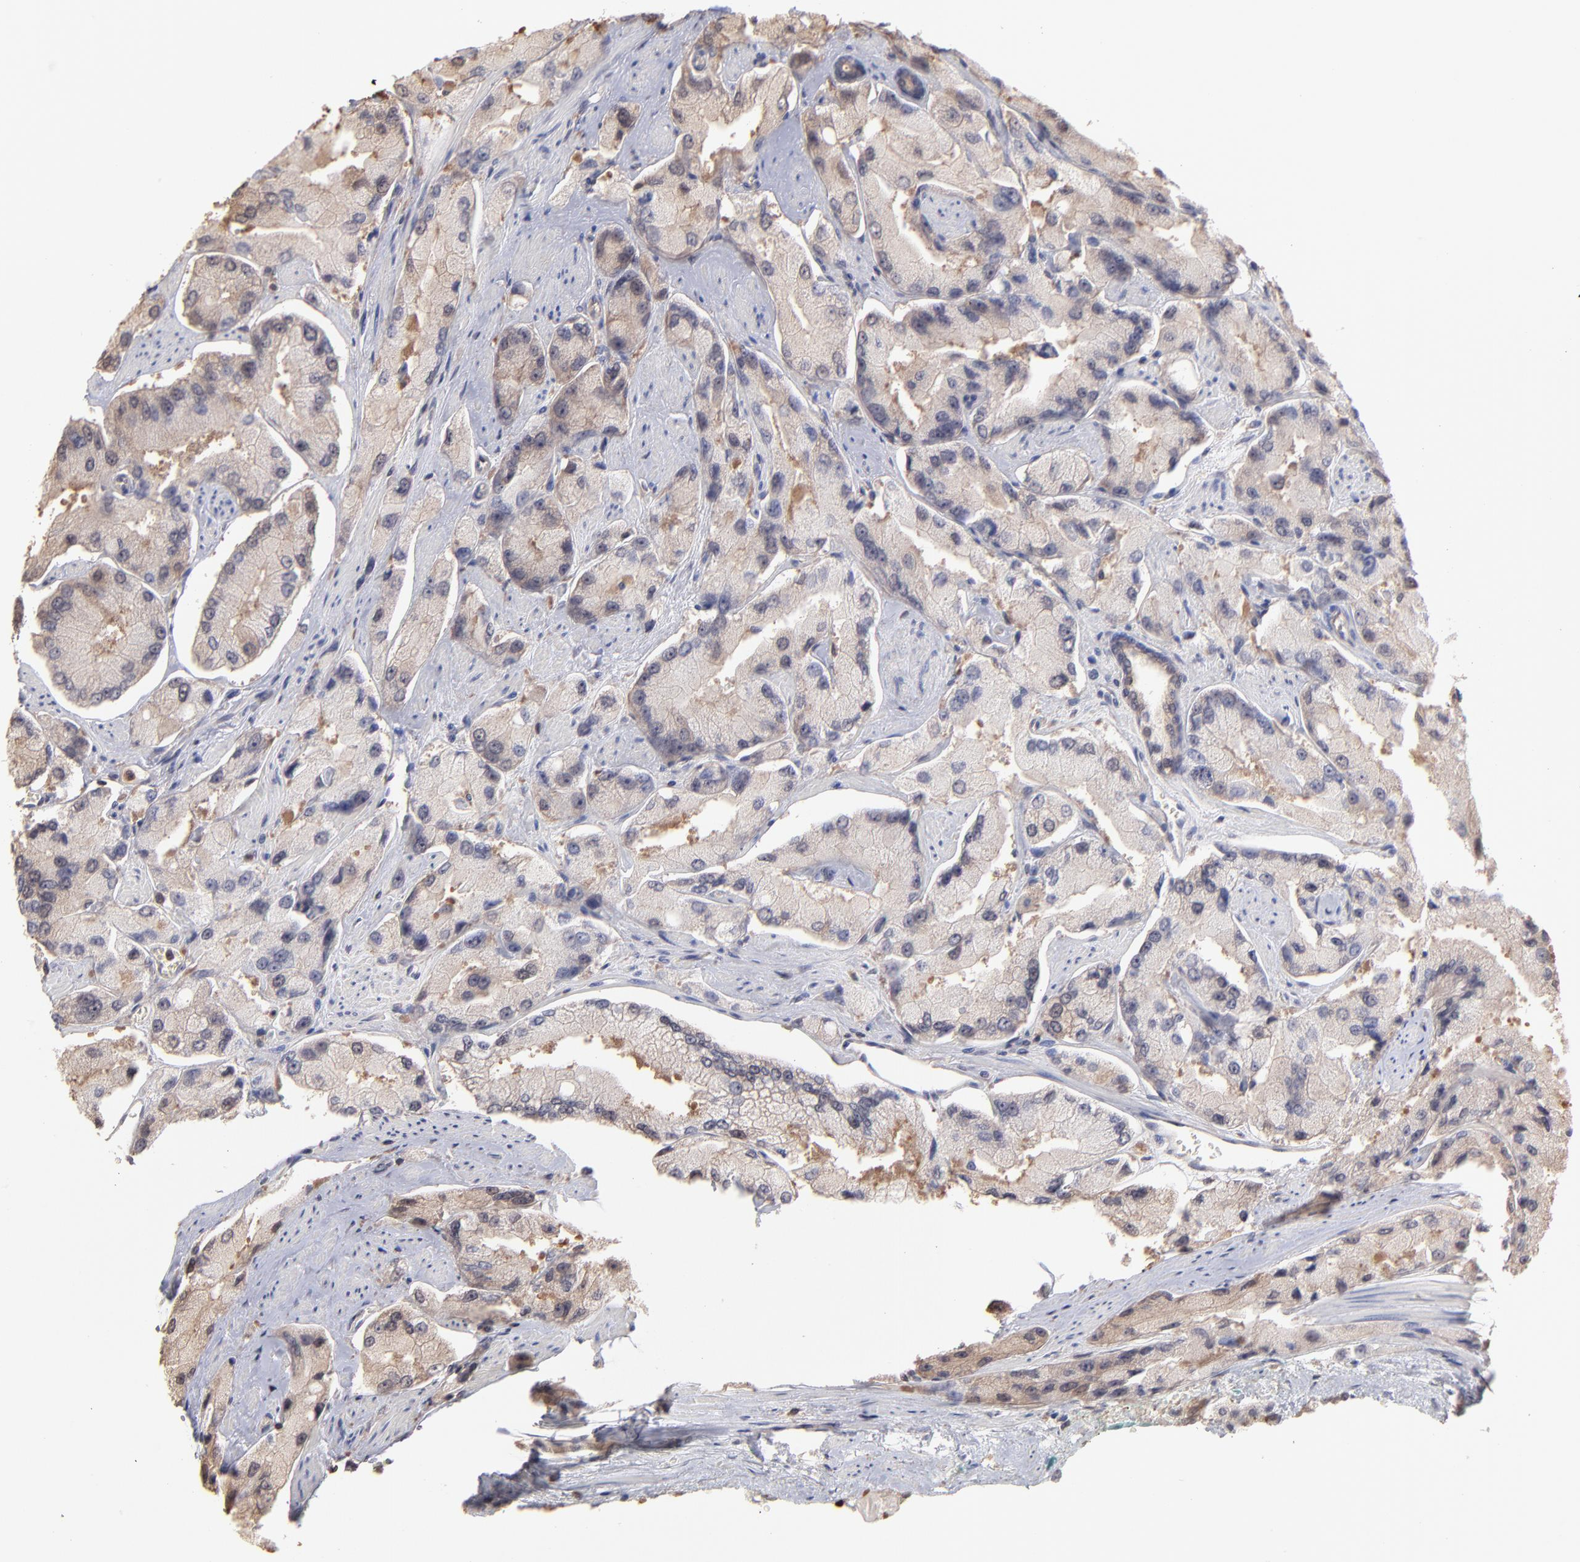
{"staining": {"intensity": "weak", "quantity": ">75%", "location": "cytoplasmic/membranous"}, "tissue": "prostate cancer", "cell_type": "Tumor cells", "image_type": "cancer", "snomed": [{"axis": "morphology", "description": "Adenocarcinoma, High grade"}, {"axis": "topography", "description": "Prostate"}], "caption": "Immunohistochemical staining of prostate cancer (adenocarcinoma (high-grade)) reveals low levels of weak cytoplasmic/membranous protein positivity in approximately >75% of tumor cells.", "gene": "MAP2K2", "patient": {"sex": "male", "age": 58}}